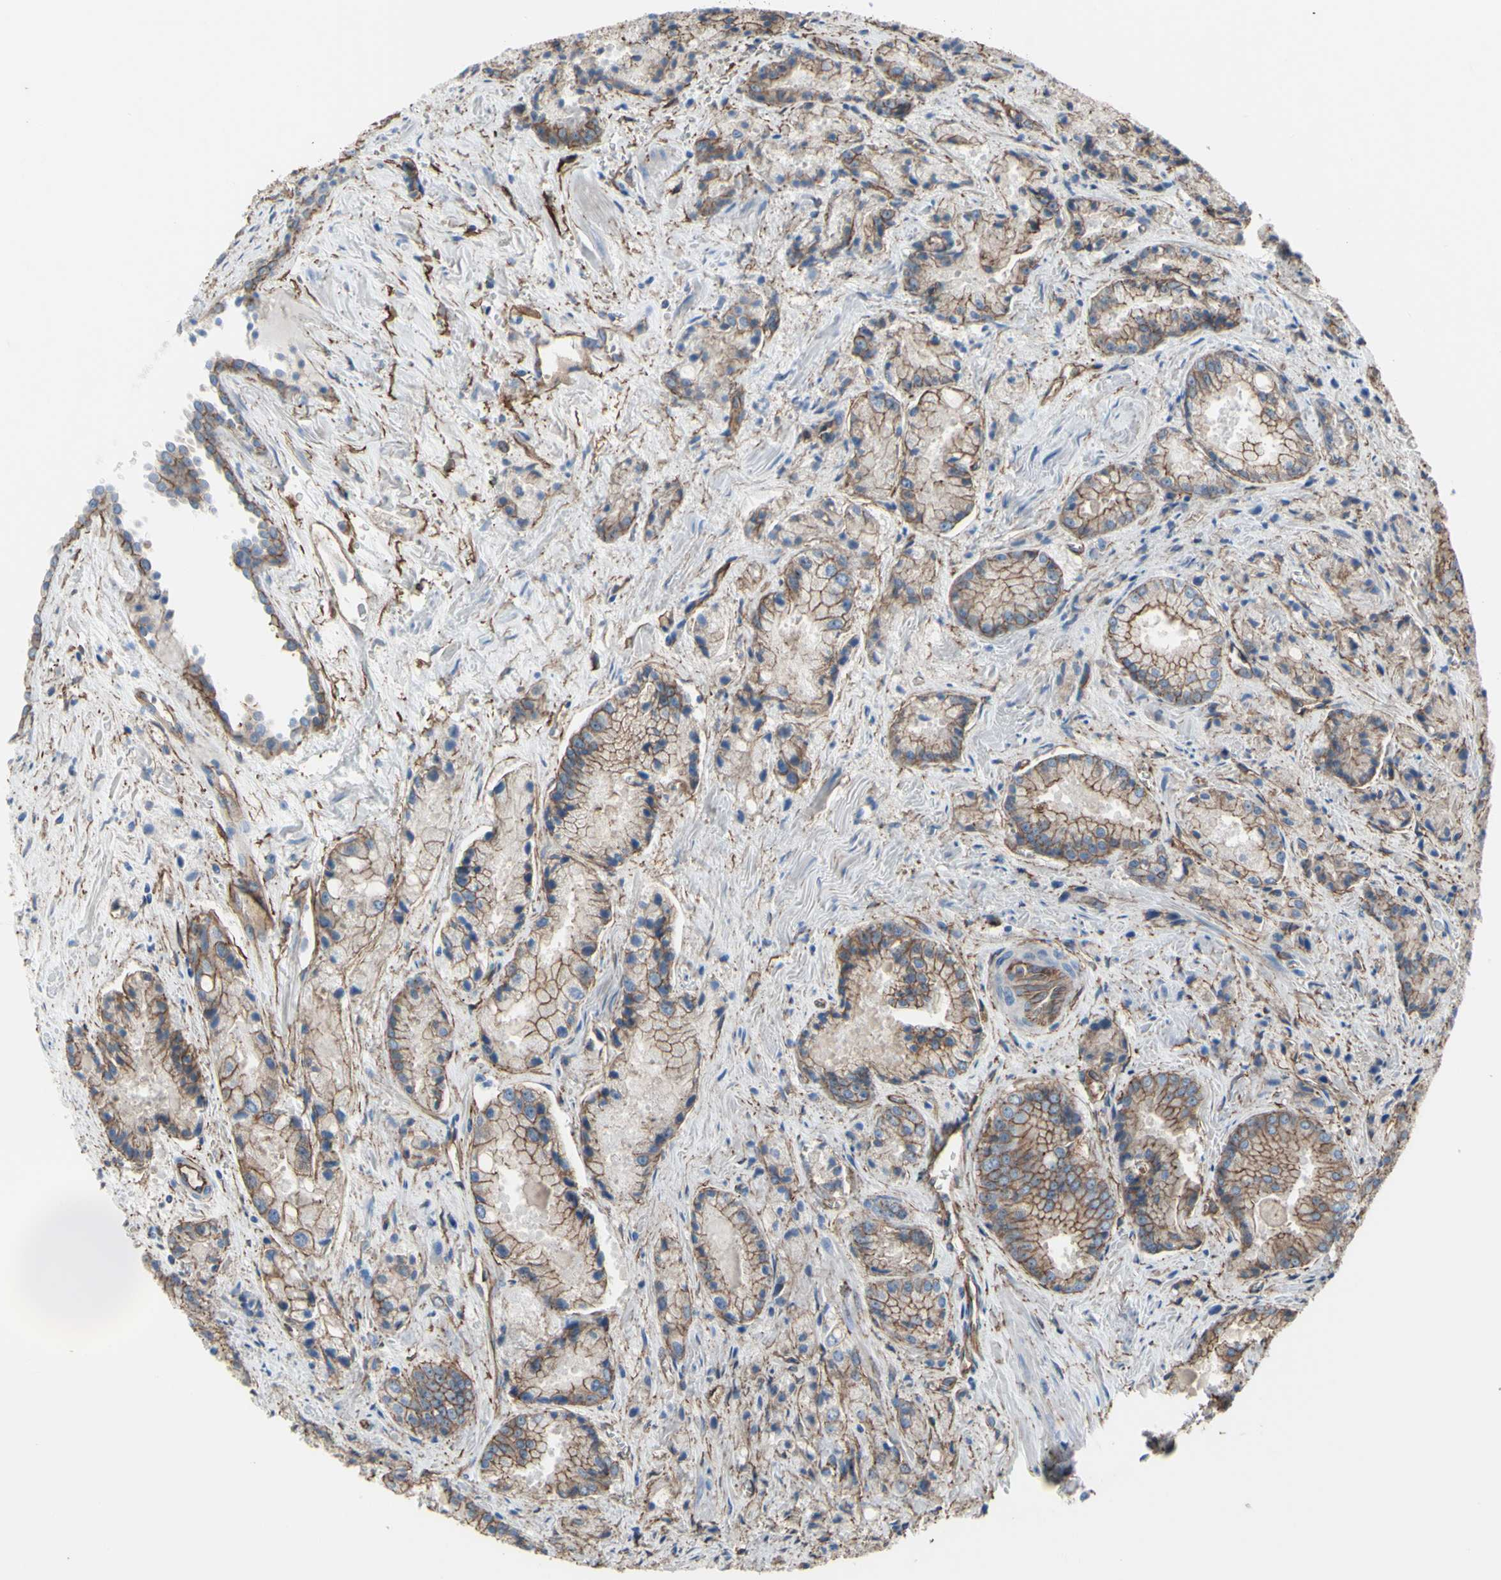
{"staining": {"intensity": "moderate", "quantity": ">75%", "location": "cytoplasmic/membranous"}, "tissue": "prostate cancer", "cell_type": "Tumor cells", "image_type": "cancer", "snomed": [{"axis": "morphology", "description": "Adenocarcinoma, Low grade"}, {"axis": "topography", "description": "Prostate"}], "caption": "A histopathology image showing moderate cytoplasmic/membranous positivity in about >75% of tumor cells in low-grade adenocarcinoma (prostate), as visualized by brown immunohistochemical staining.", "gene": "TPBG", "patient": {"sex": "male", "age": 64}}